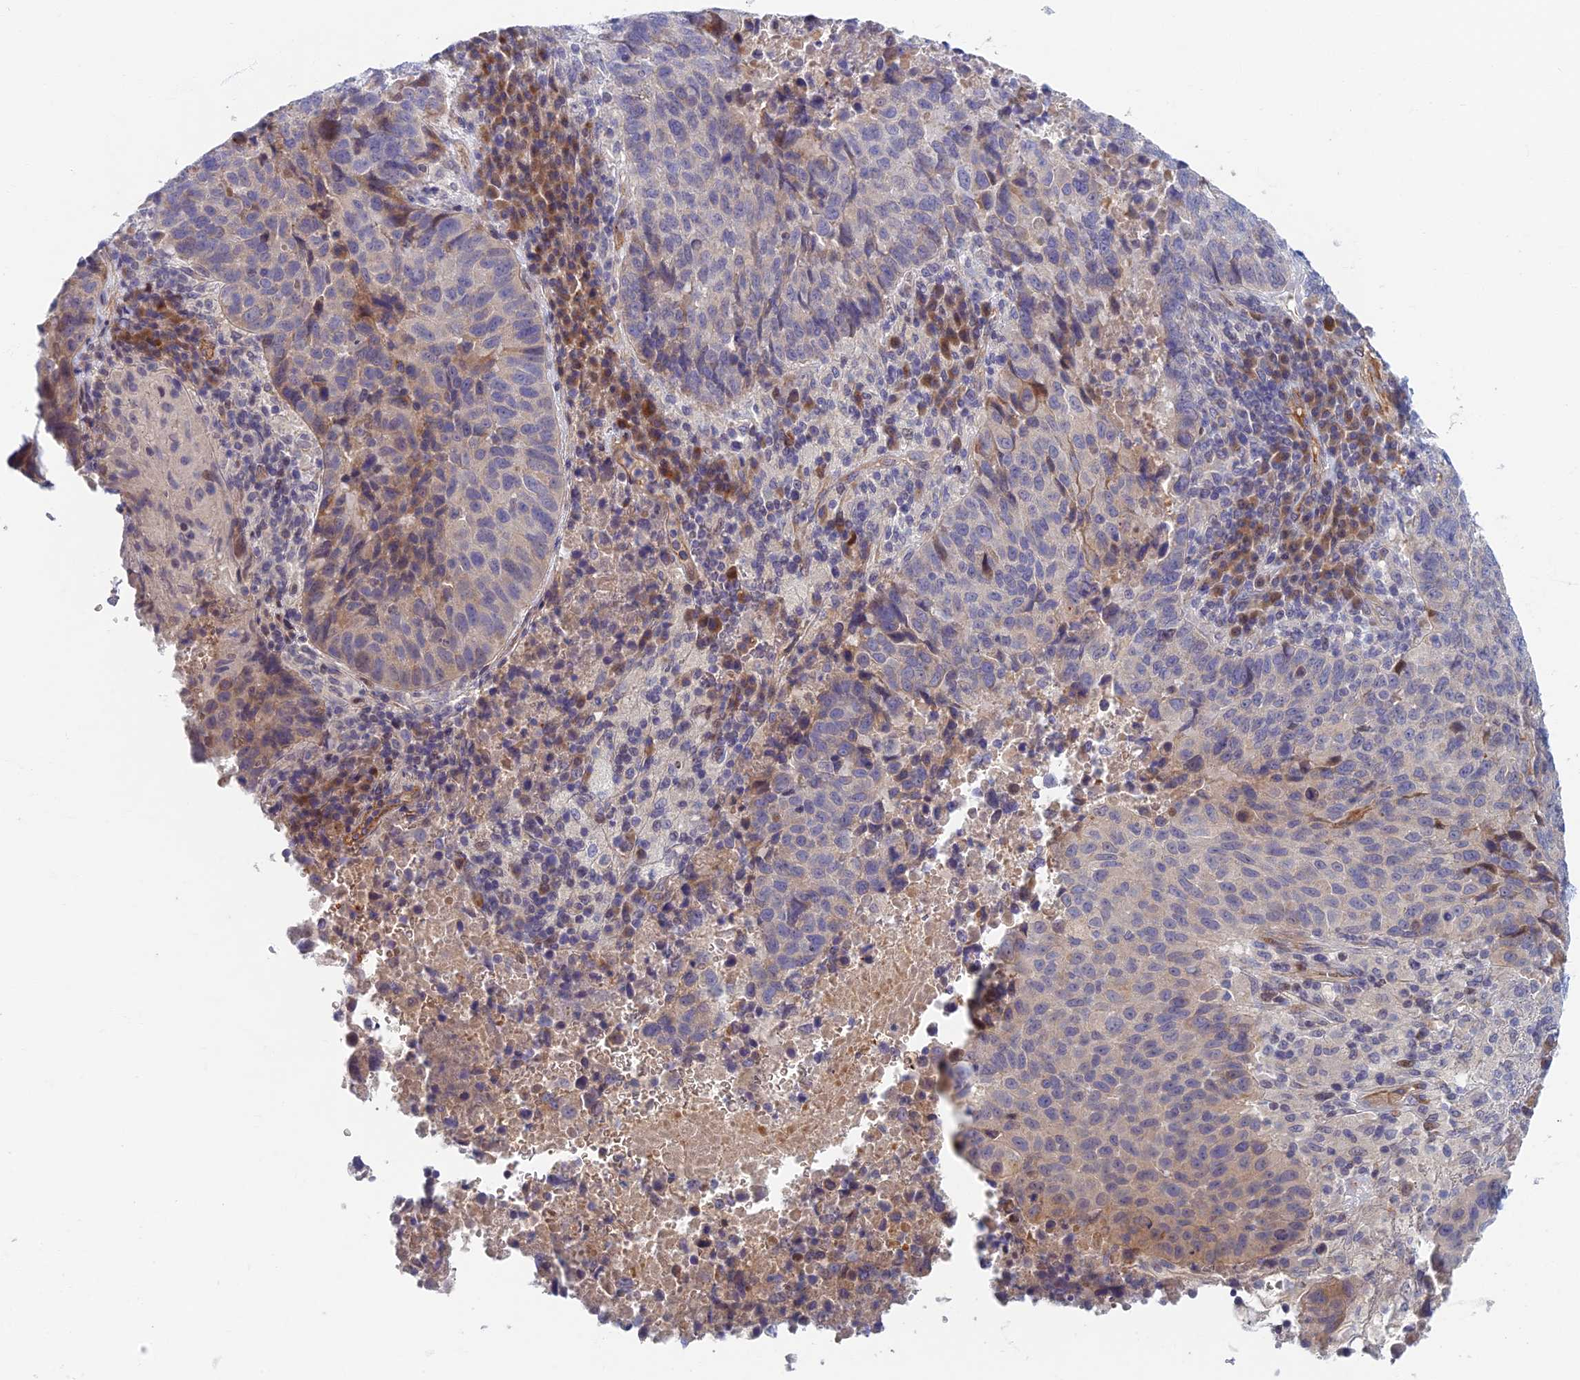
{"staining": {"intensity": "negative", "quantity": "none", "location": "none"}, "tissue": "lung cancer", "cell_type": "Tumor cells", "image_type": "cancer", "snomed": [{"axis": "morphology", "description": "Squamous cell carcinoma, NOS"}, {"axis": "topography", "description": "Lung"}], "caption": "DAB (3,3'-diaminobenzidine) immunohistochemical staining of lung squamous cell carcinoma exhibits no significant positivity in tumor cells. (DAB (3,3'-diaminobenzidine) immunohistochemistry visualized using brightfield microscopy, high magnification).", "gene": "RHBDL2", "patient": {"sex": "male", "age": 73}}